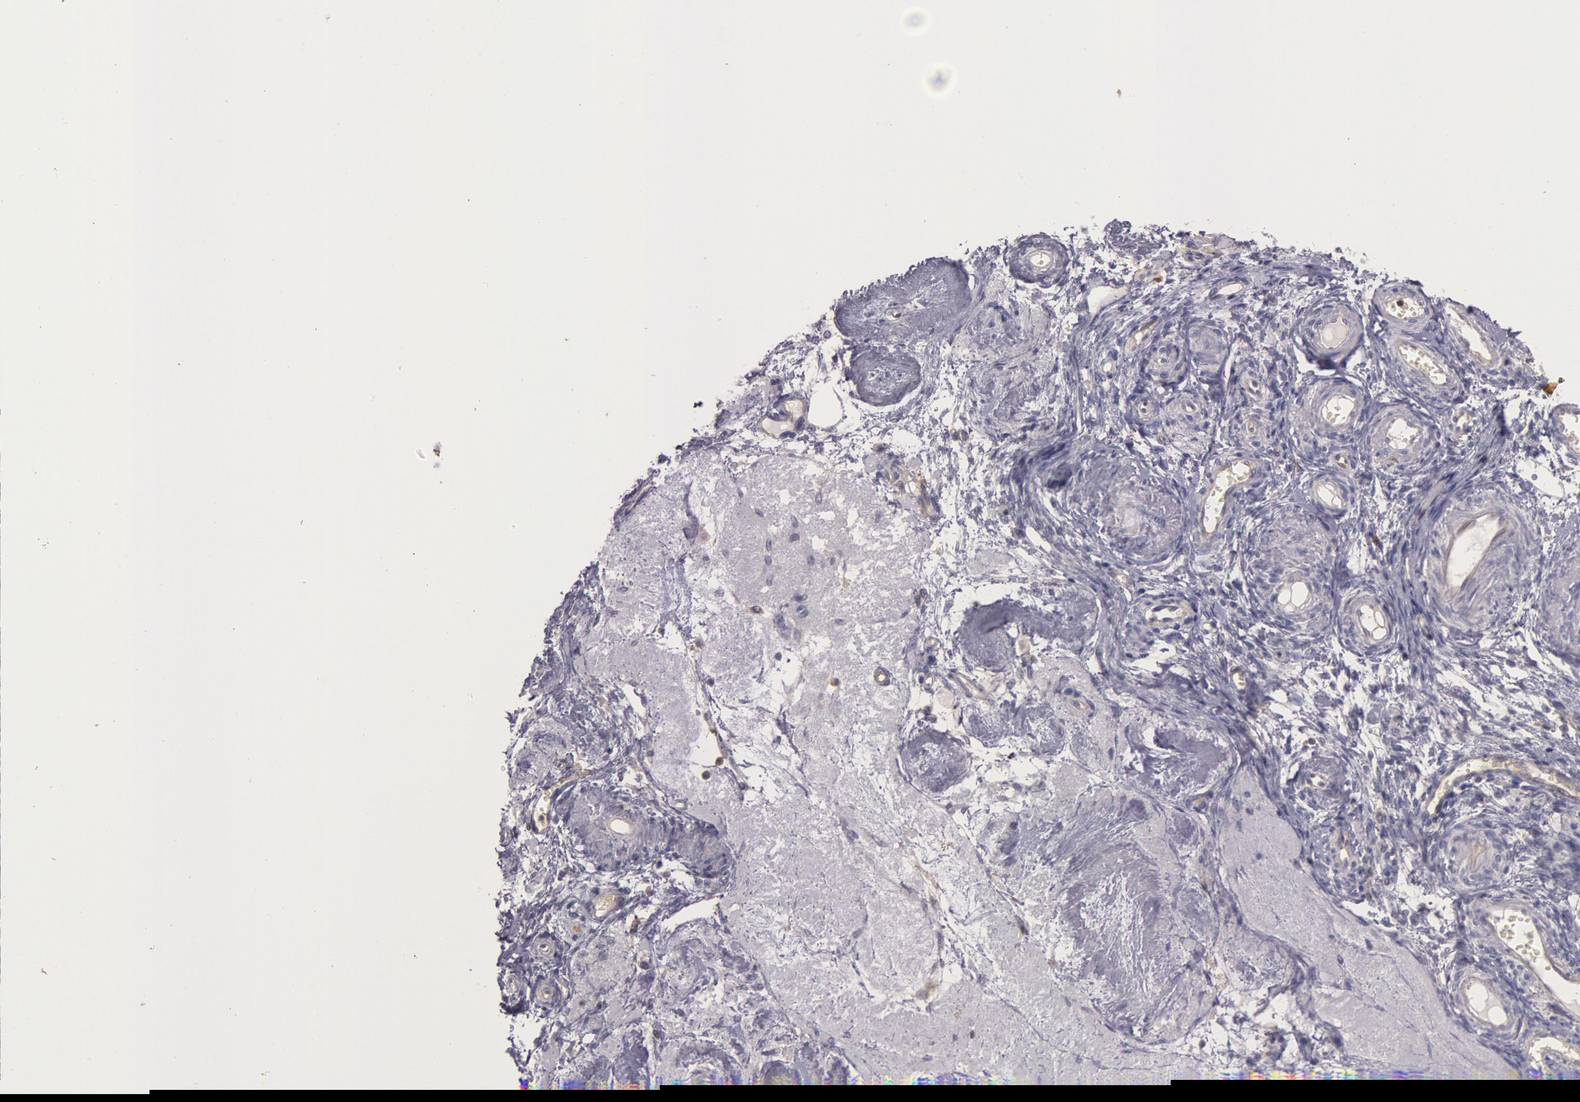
{"staining": {"intensity": "negative", "quantity": "none", "location": "none"}, "tissue": "ovarian cancer", "cell_type": "Tumor cells", "image_type": "cancer", "snomed": [{"axis": "morphology", "description": "Cystadenocarcinoma, mucinous, NOS"}, {"axis": "topography", "description": "Ovary"}], "caption": "Ovarian mucinous cystadenocarcinoma stained for a protein using immunohistochemistry reveals no staining tumor cells.", "gene": "TRIB2", "patient": {"sex": "female", "age": 57}}